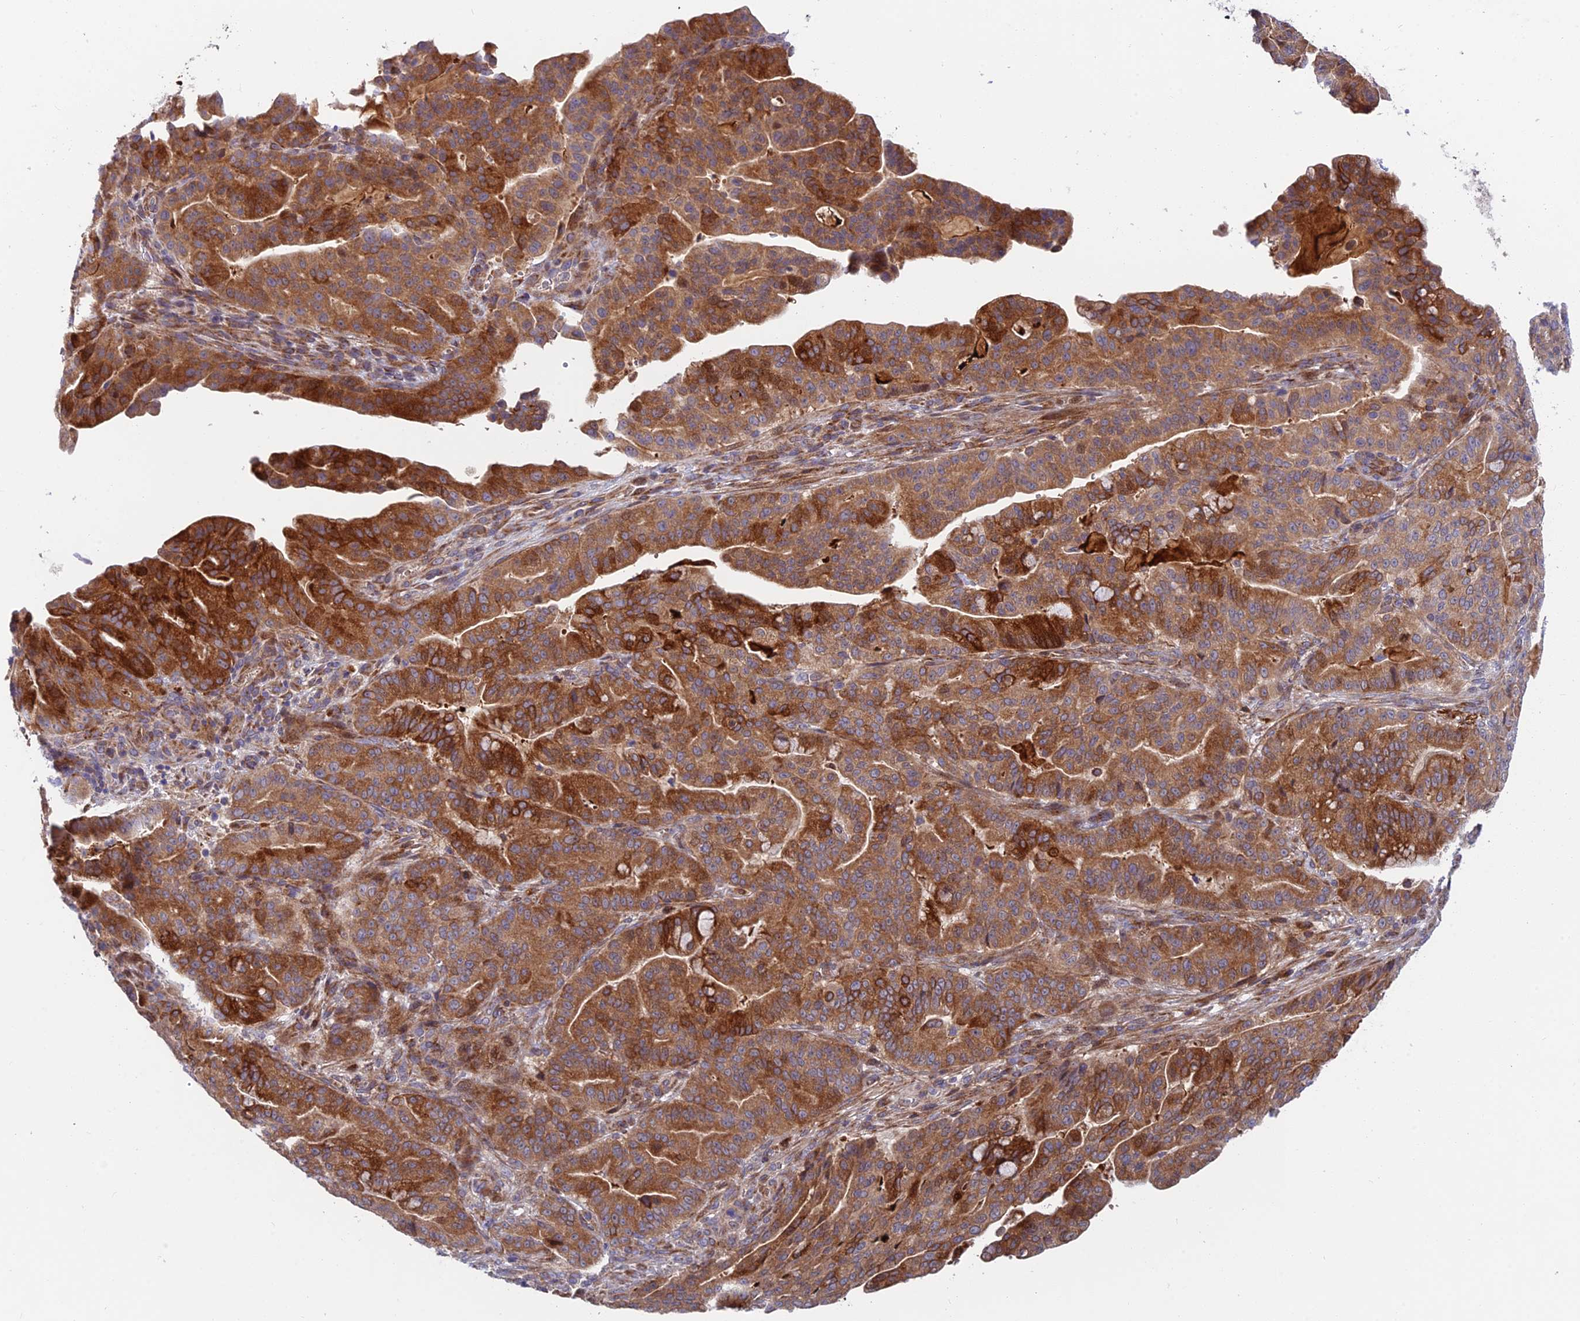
{"staining": {"intensity": "strong", "quantity": ">75%", "location": "cytoplasmic/membranous"}, "tissue": "pancreatic cancer", "cell_type": "Tumor cells", "image_type": "cancer", "snomed": [{"axis": "morphology", "description": "Adenocarcinoma, NOS"}, {"axis": "topography", "description": "Pancreas"}], "caption": "This is a micrograph of IHC staining of pancreatic cancer, which shows strong positivity in the cytoplasmic/membranous of tumor cells.", "gene": "FUOM", "patient": {"sex": "male", "age": 63}}